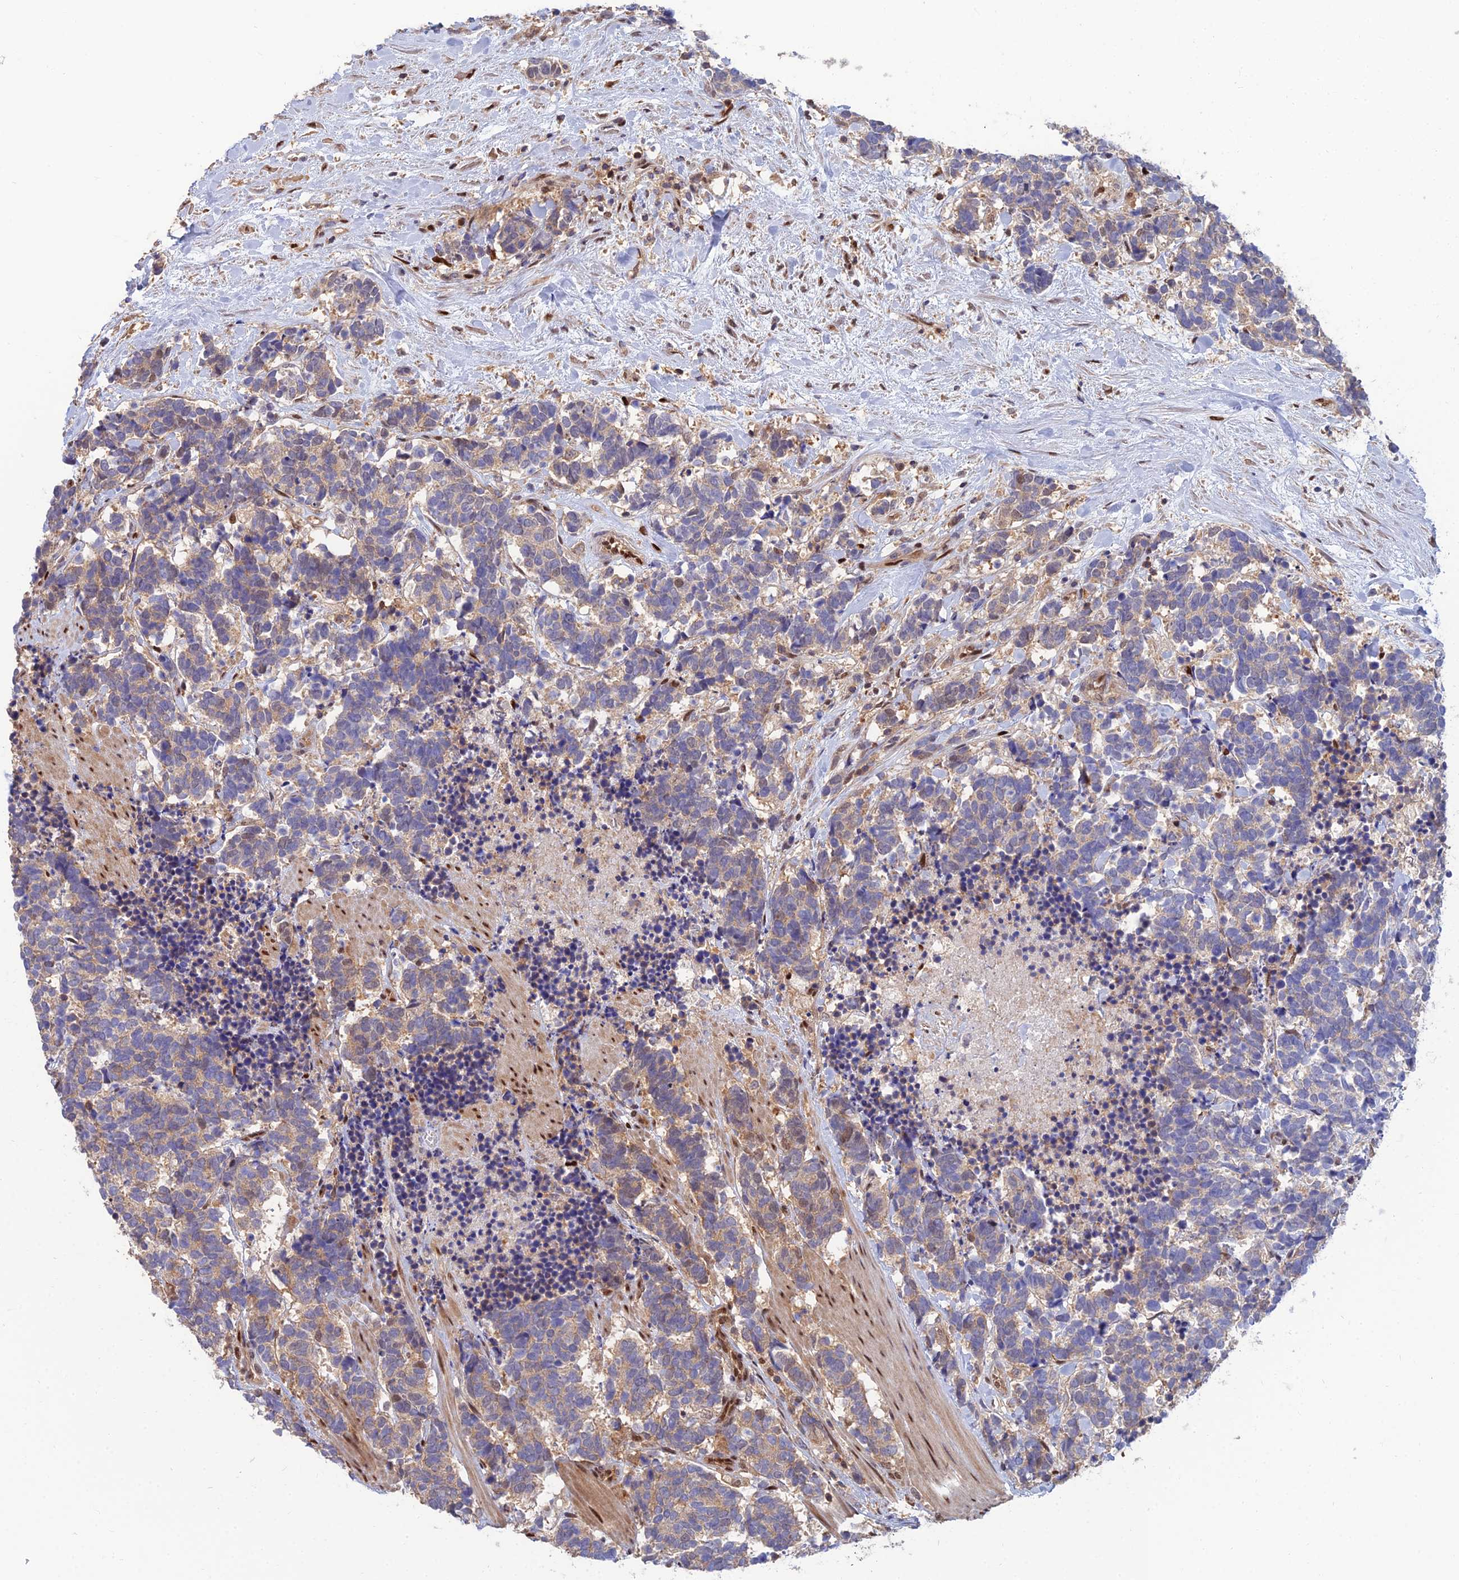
{"staining": {"intensity": "weak", "quantity": "25%-75%", "location": "cytoplasmic/membranous"}, "tissue": "carcinoid", "cell_type": "Tumor cells", "image_type": "cancer", "snomed": [{"axis": "morphology", "description": "Carcinoma, NOS"}, {"axis": "morphology", "description": "Carcinoid, malignant, NOS"}, {"axis": "topography", "description": "Prostate"}], "caption": "About 25%-75% of tumor cells in carcinoid reveal weak cytoplasmic/membranous protein positivity as visualized by brown immunohistochemical staining.", "gene": "DNPEP", "patient": {"sex": "male", "age": 57}}